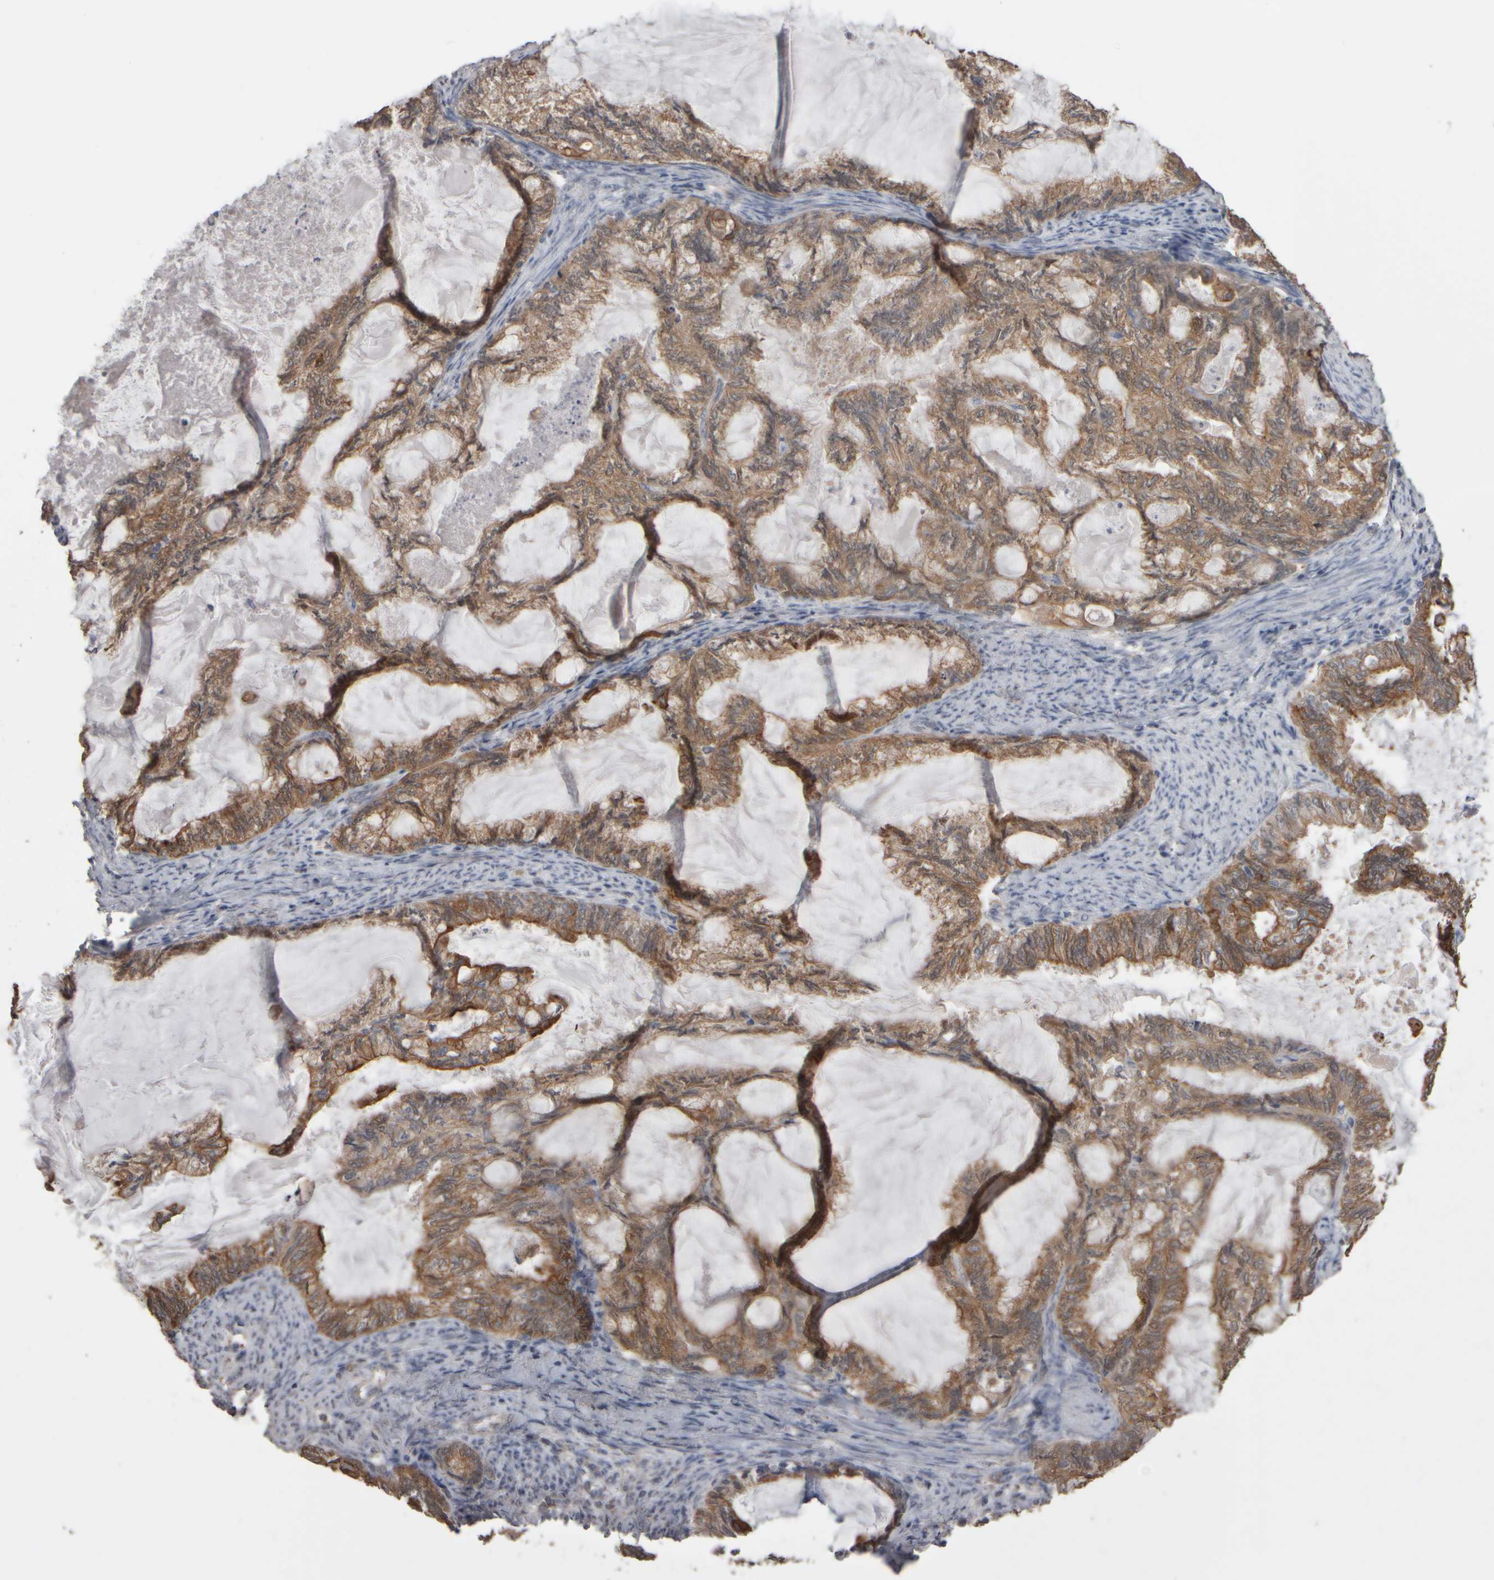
{"staining": {"intensity": "moderate", "quantity": ">75%", "location": "cytoplasmic/membranous"}, "tissue": "endometrial cancer", "cell_type": "Tumor cells", "image_type": "cancer", "snomed": [{"axis": "morphology", "description": "Adenocarcinoma, NOS"}, {"axis": "topography", "description": "Endometrium"}], "caption": "Moderate cytoplasmic/membranous protein positivity is appreciated in approximately >75% of tumor cells in endometrial cancer.", "gene": "EPHX2", "patient": {"sex": "female", "age": 86}}